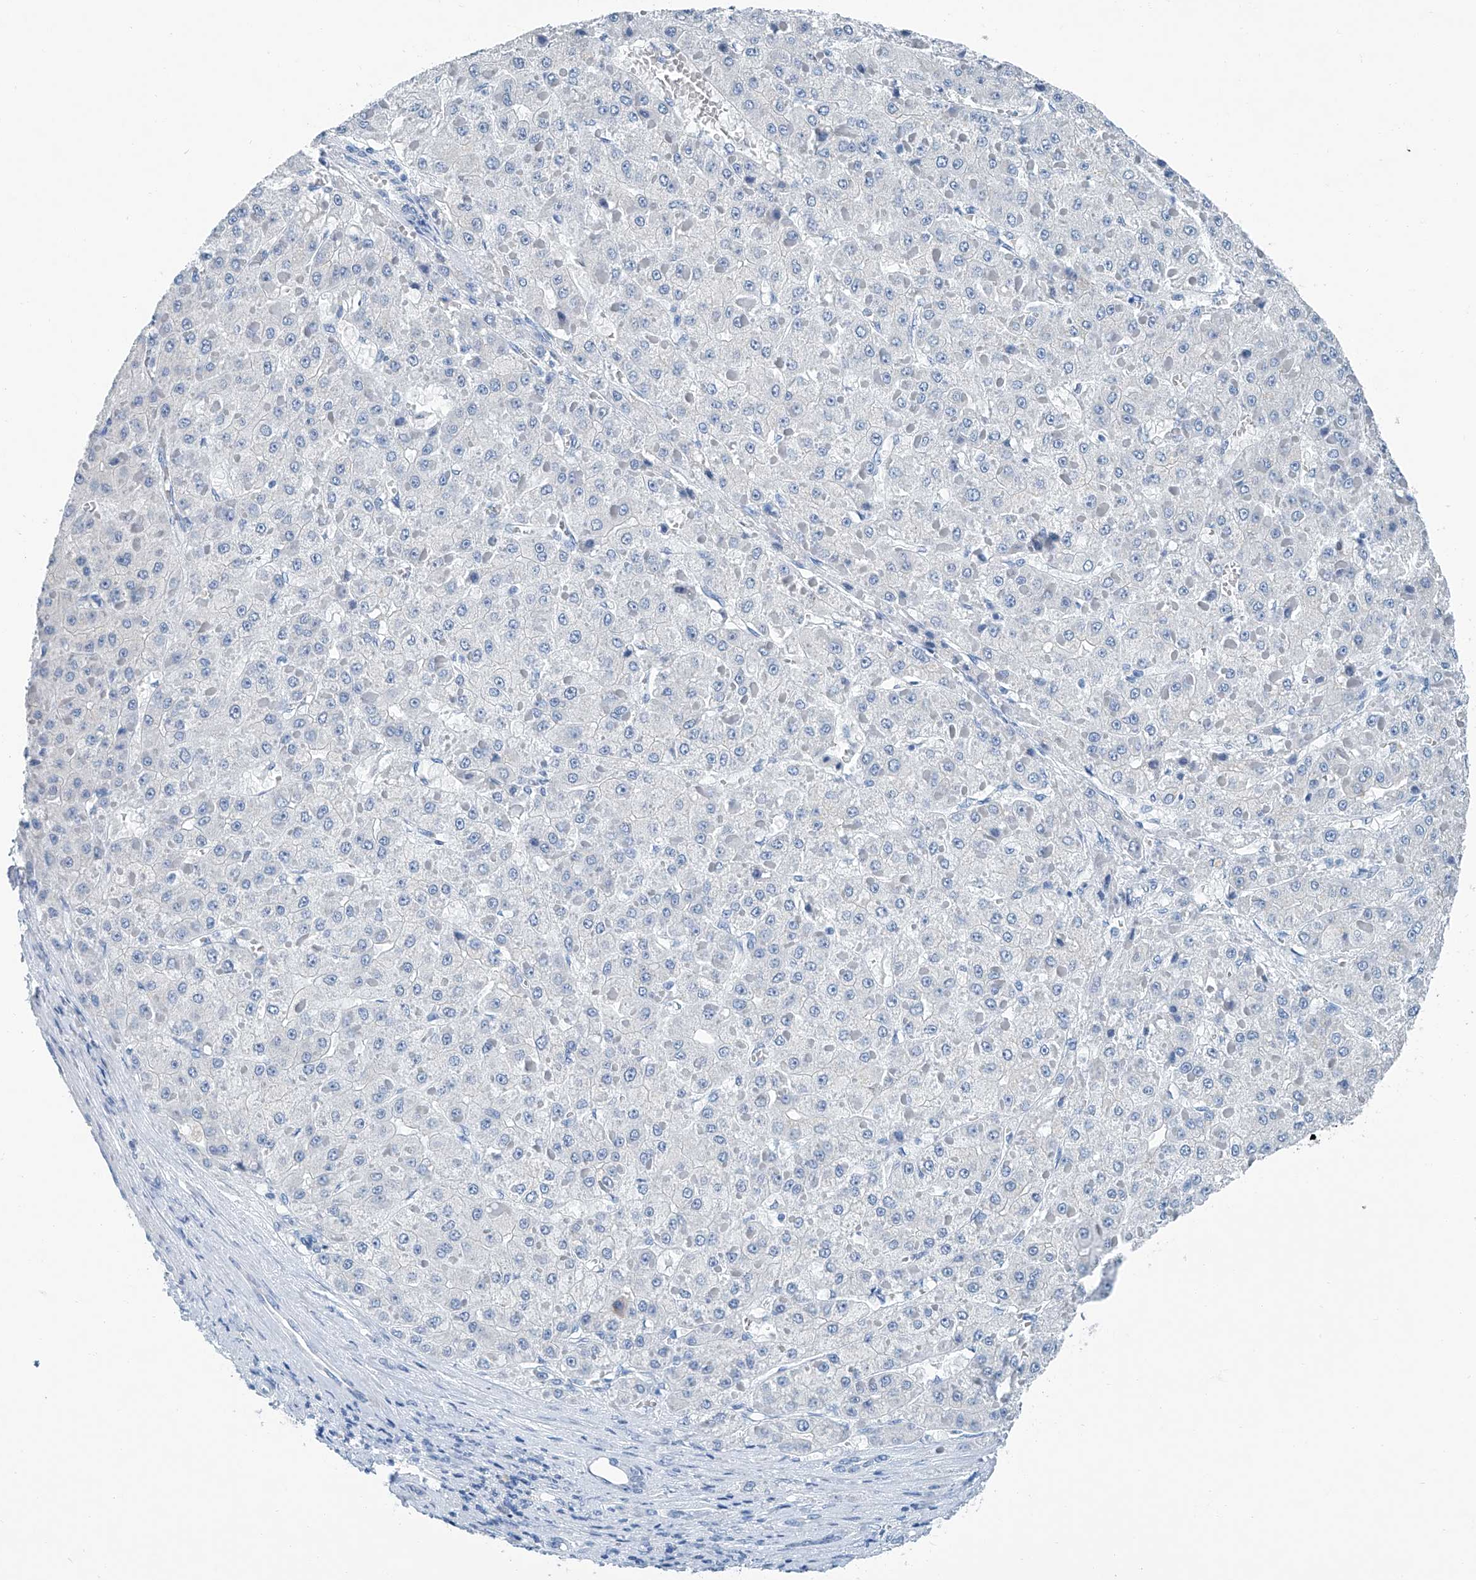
{"staining": {"intensity": "negative", "quantity": "none", "location": "none"}, "tissue": "liver cancer", "cell_type": "Tumor cells", "image_type": "cancer", "snomed": [{"axis": "morphology", "description": "Carcinoma, Hepatocellular, NOS"}, {"axis": "topography", "description": "Liver"}], "caption": "Liver cancer (hepatocellular carcinoma) was stained to show a protein in brown. There is no significant positivity in tumor cells.", "gene": "CYP2A7", "patient": {"sex": "female", "age": 73}}